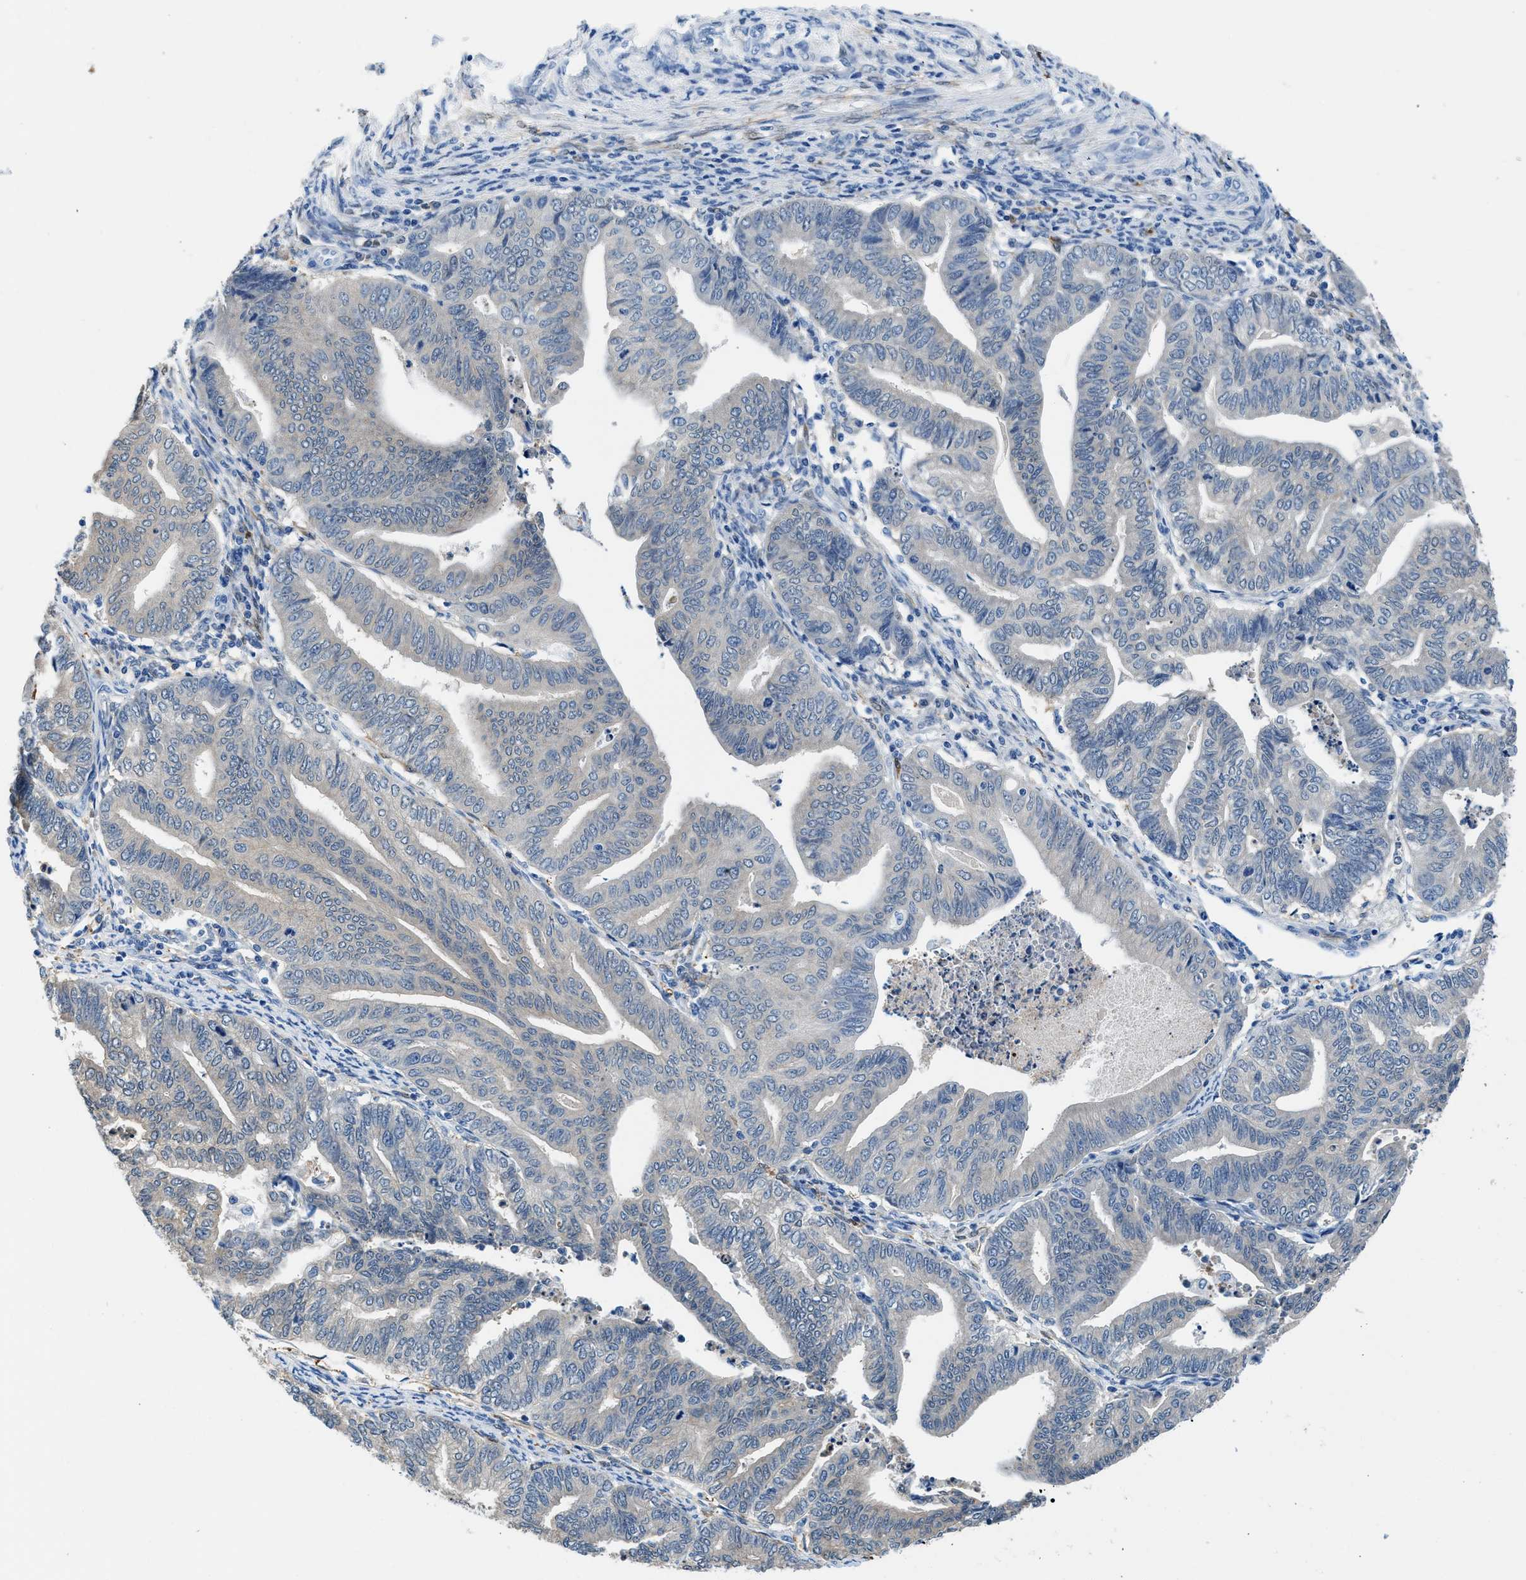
{"staining": {"intensity": "negative", "quantity": "none", "location": "none"}, "tissue": "endometrial cancer", "cell_type": "Tumor cells", "image_type": "cancer", "snomed": [{"axis": "morphology", "description": "Adenocarcinoma, NOS"}, {"axis": "topography", "description": "Endometrium"}], "caption": "An image of endometrial cancer stained for a protein demonstrates no brown staining in tumor cells.", "gene": "FADS6", "patient": {"sex": "female", "age": 79}}